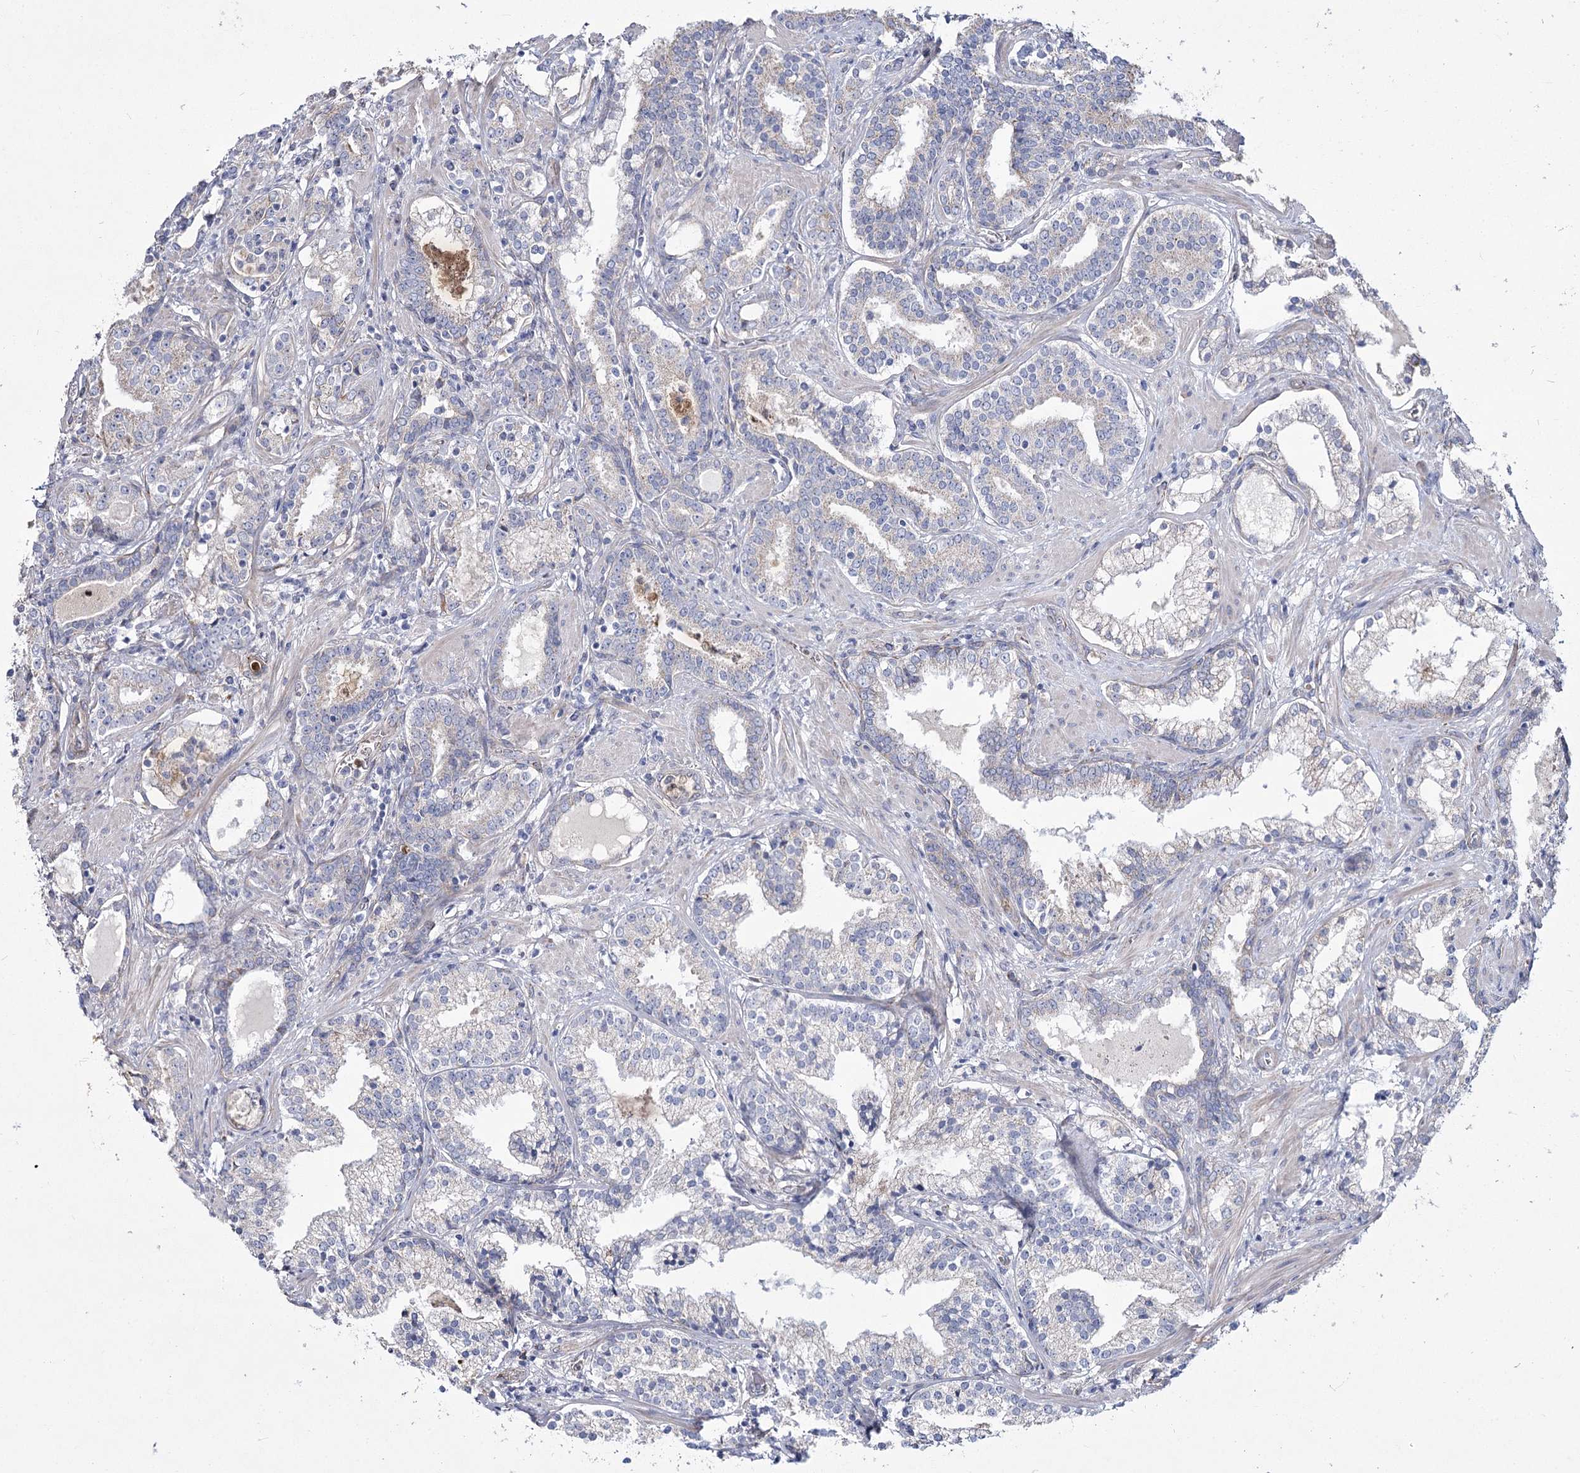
{"staining": {"intensity": "negative", "quantity": "none", "location": "none"}, "tissue": "prostate cancer", "cell_type": "Tumor cells", "image_type": "cancer", "snomed": [{"axis": "morphology", "description": "Adenocarcinoma, High grade"}, {"axis": "topography", "description": "Prostate"}], "caption": "Tumor cells are negative for brown protein staining in prostate cancer (high-grade adenocarcinoma).", "gene": "ME3", "patient": {"sex": "male", "age": 58}}